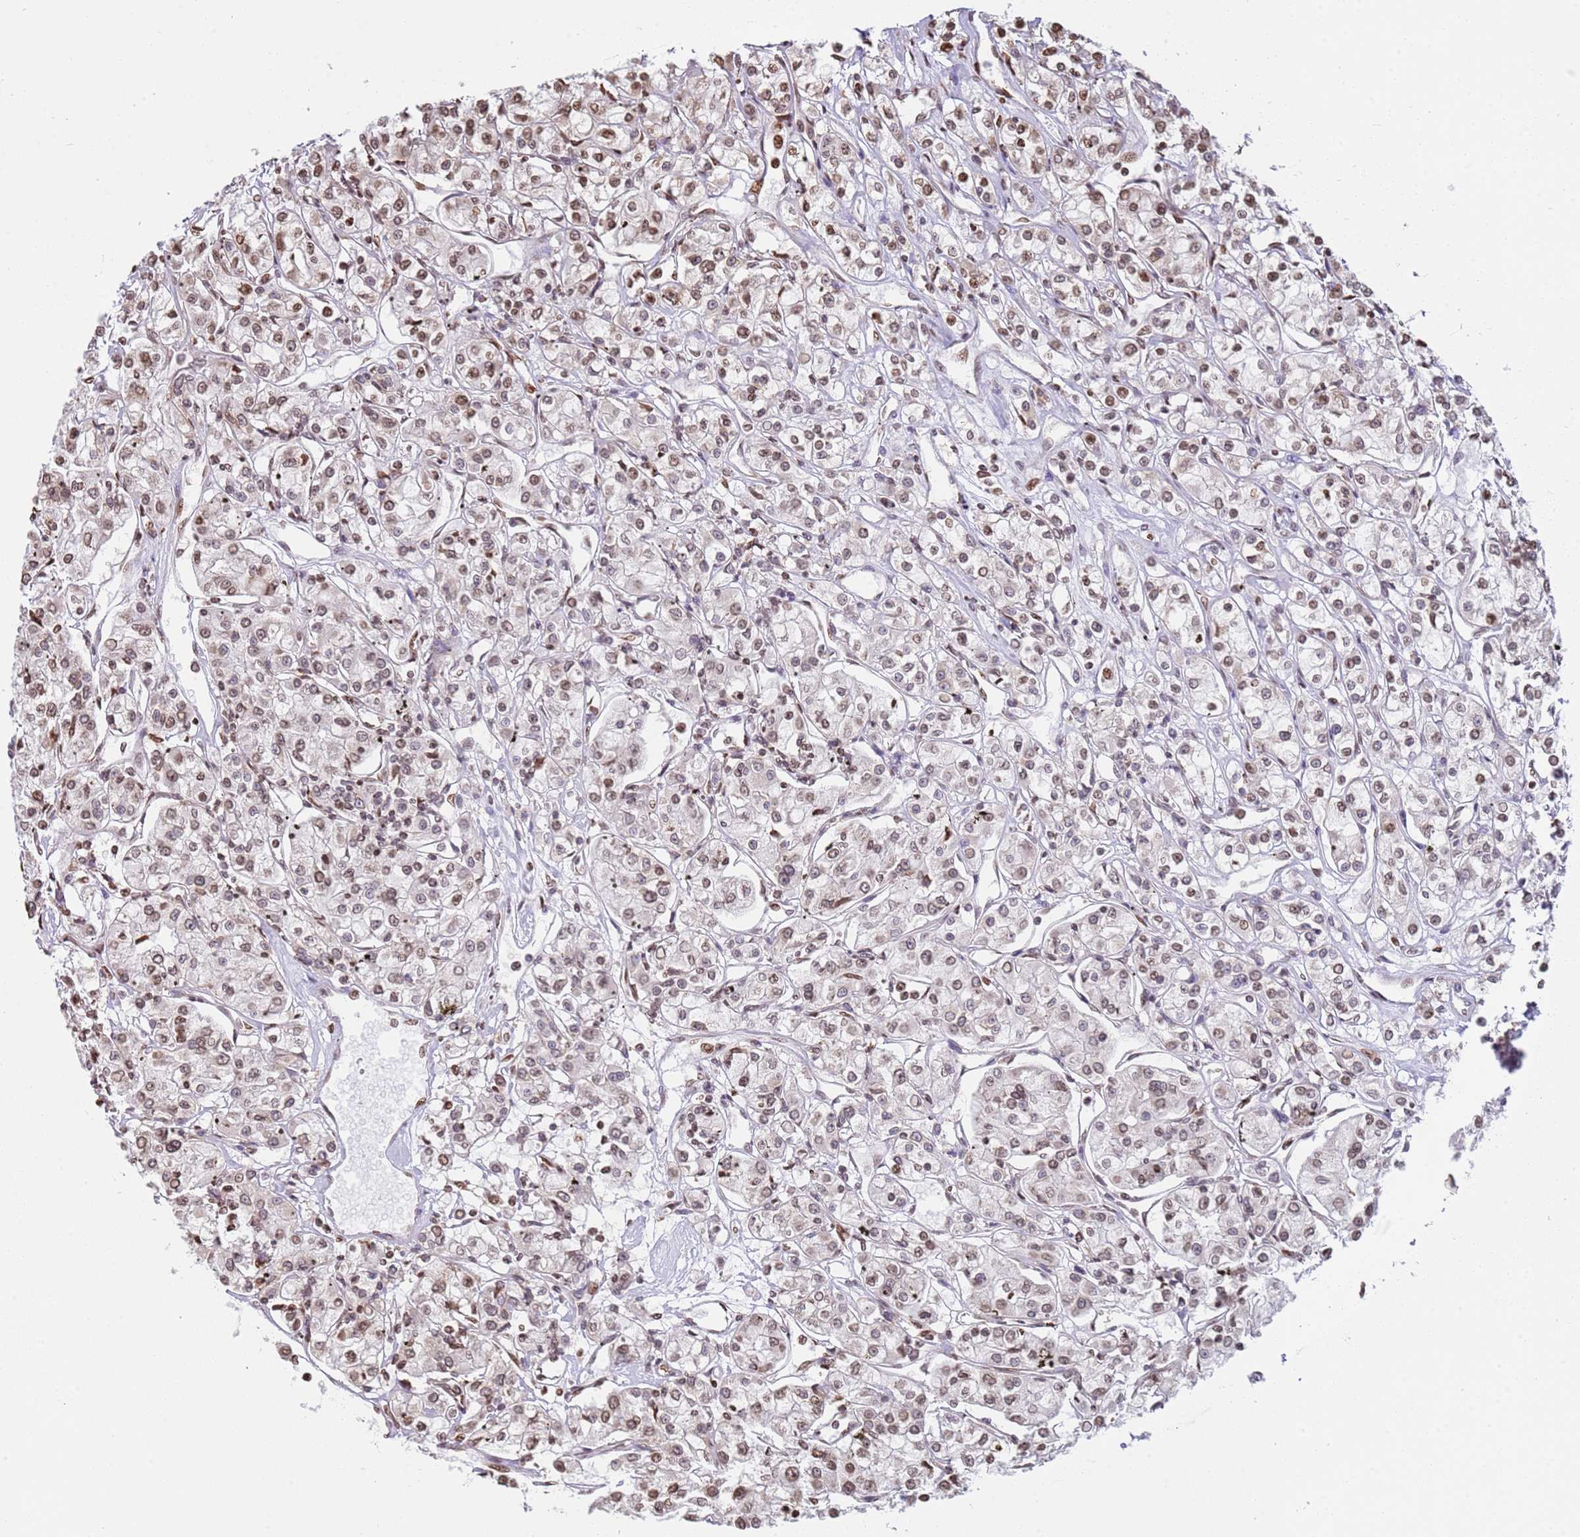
{"staining": {"intensity": "moderate", "quantity": ">75%", "location": "cytoplasmic/membranous,nuclear"}, "tissue": "renal cancer", "cell_type": "Tumor cells", "image_type": "cancer", "snomed": [{"axis": "morphology", "description": "Adenocarcinoma, NOS"}, {"axis": "topography", "description": "Kidney"}], "caption": "Brown immunohistochemical staining in human renal adenocarcinoma shows moderate cytoplasmic/membranous and nuclear expression in about >75% of tumor cells. Nuclei are stained in blue.", "gene": "SCAF1", "patient": {"sex": "female", "age": 59}}